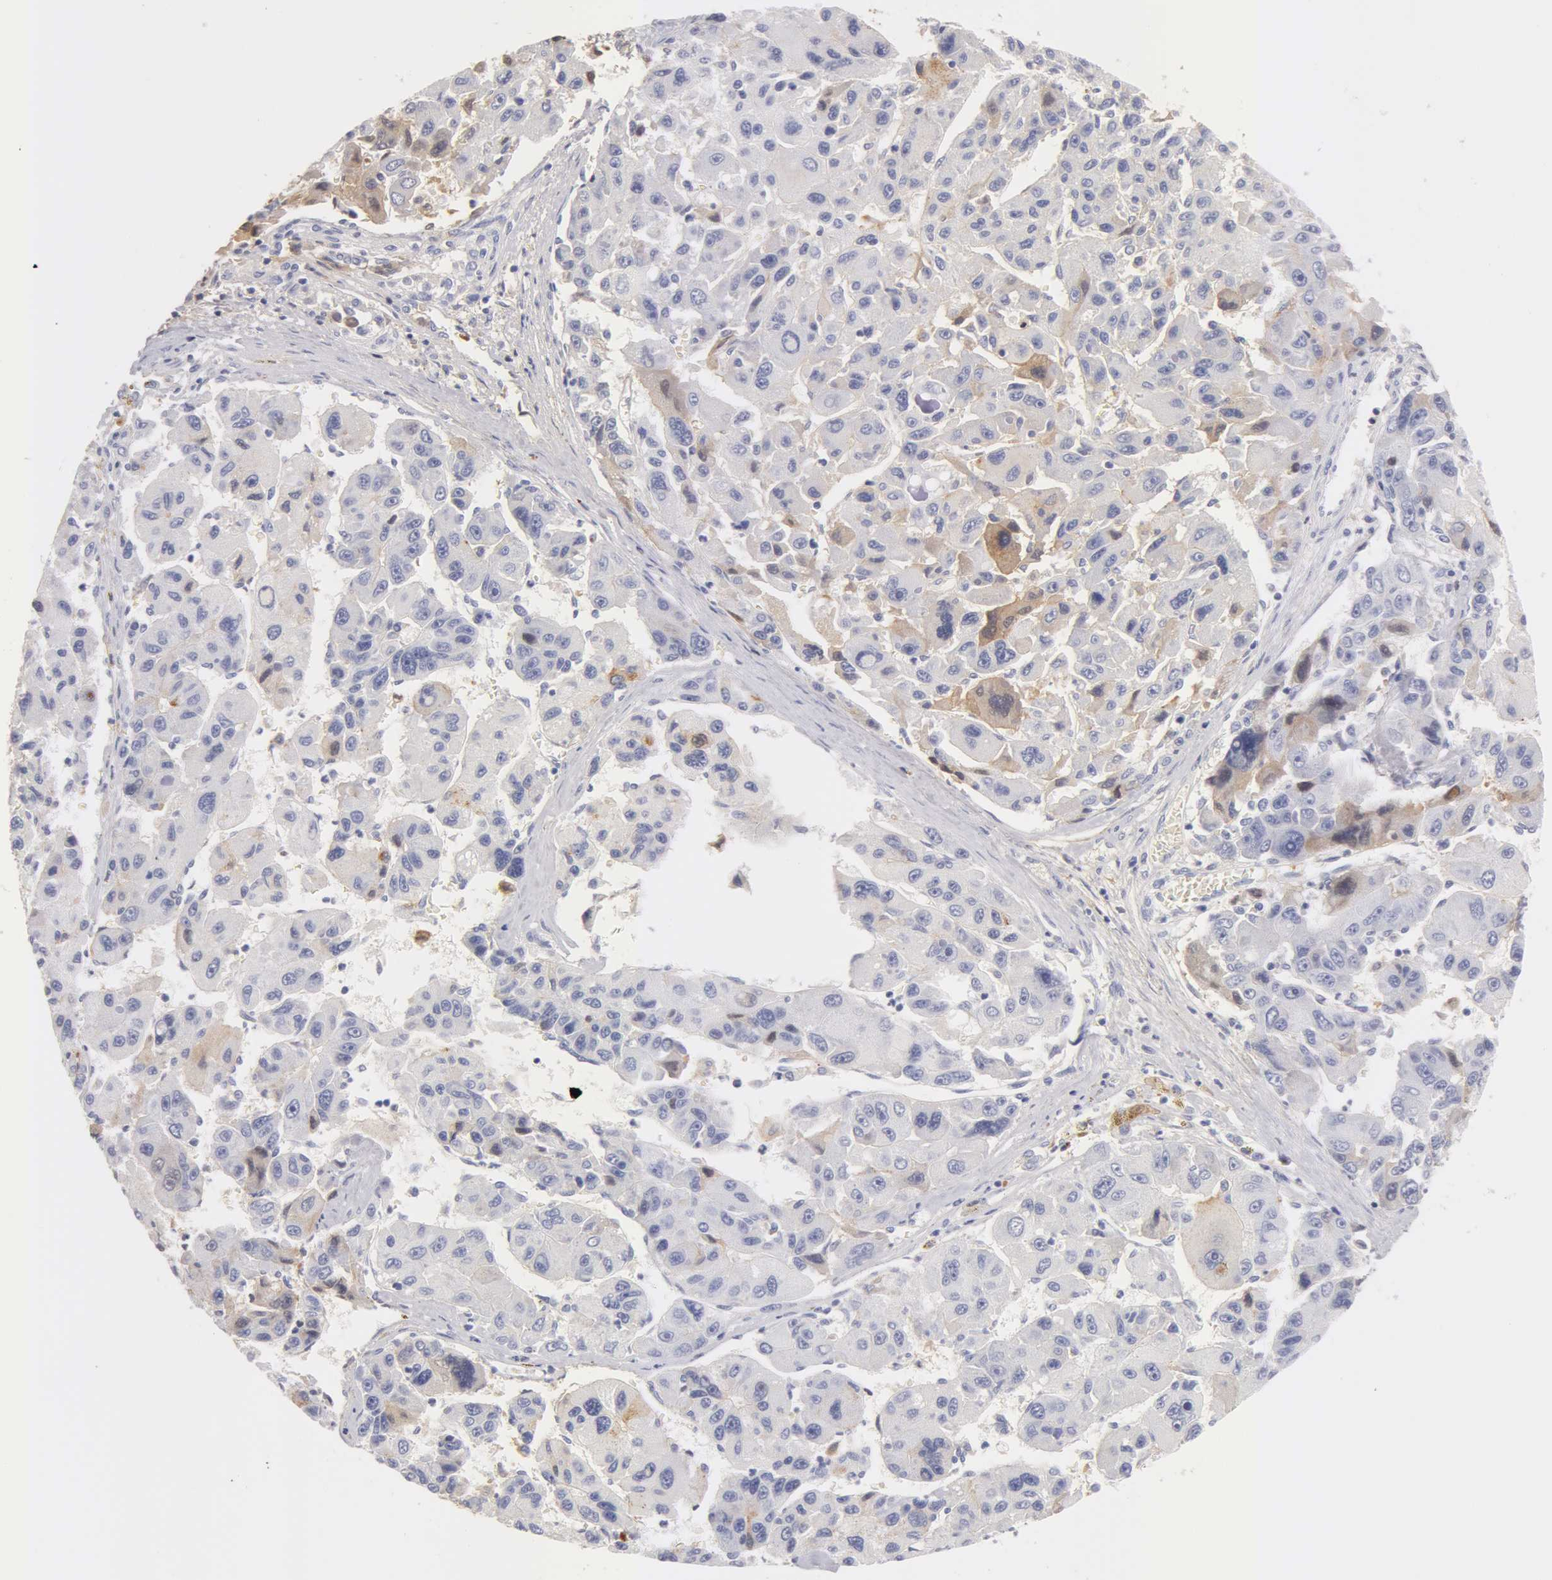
{"staining": {"intensity": "negative", "quantity": "none", "location": "none"}, "tissue": "liver cancer", "cell_type": "Tumor cells", "image_type": "cancer", "snomed": [{"axis": "morphology", "description": "Carcinoma, Hepatocellular, NOS"}, {"axis": "topography", "description": "Liver"}], "caption": "Immunohistochemical staining of human hepatocellular carcinoma (liver) exhibits no significant staining in tumor cells.", "gene": "AHSG", "patient": {"sex": "male", "age": 64}}